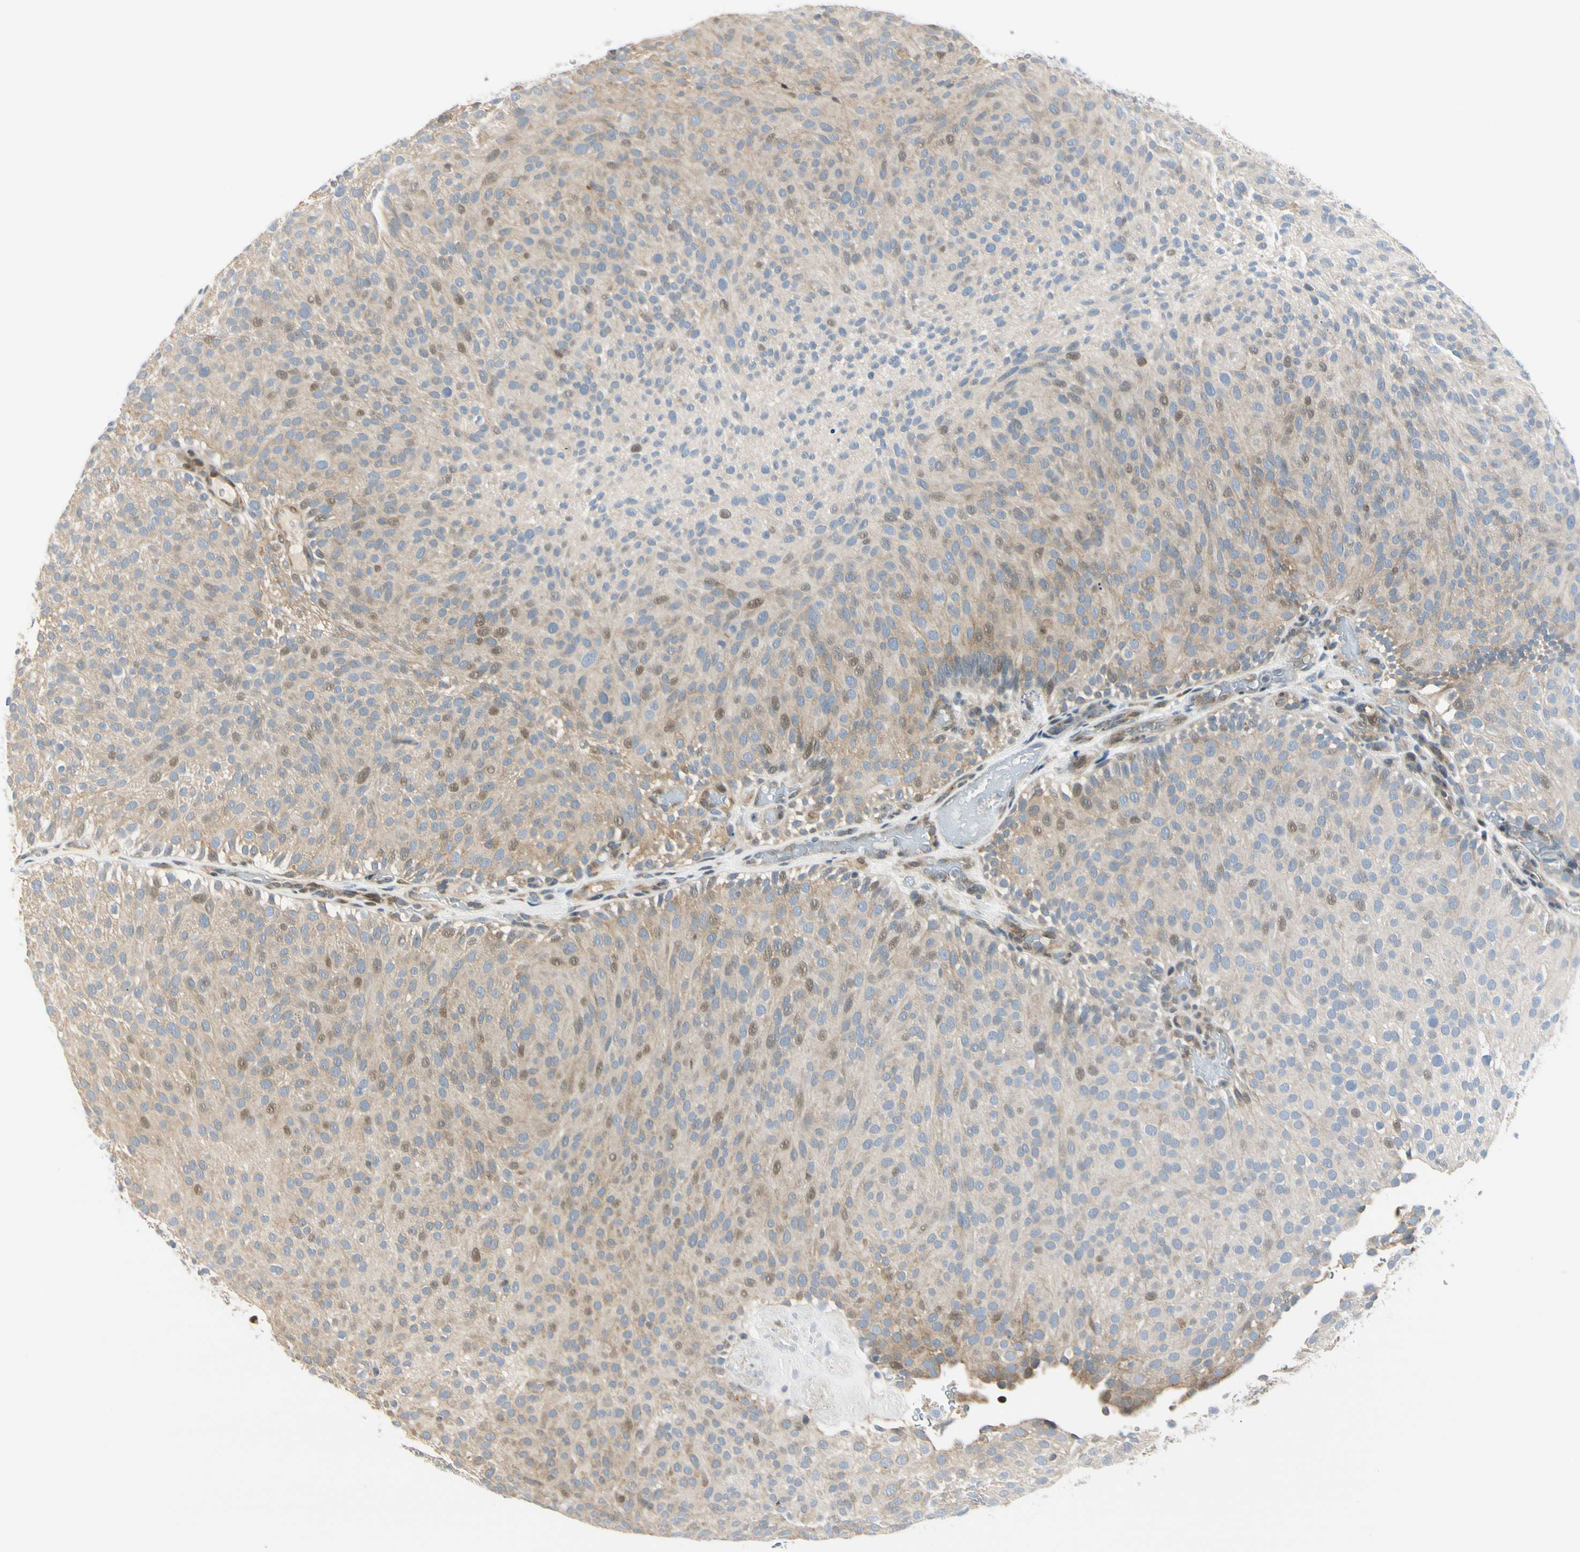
{"staining": {"intensity": "weak", "quantity": "25%-75%", "location": "cytoplasmic/membranous,nuclear"}, "tissue": "urothelial cancer", "cell_type": "Tumor cells", "image_type": "cancer", "snomed": [{"axis": "morphology", "description": "Urothelial carcinoma, Low grade"}, {"axis": "topography", "description": "Urinary bladder"}], "caption": "A photomicrograph of human urothelial cancer stained for a protein shows weak cytoplasmic/membranous and nuclear brown staining in tumor cells. (DAB IHC, brown staining for protein, blue staining for nuclei).", "gene": "NPDC1", "patient": {"sex": "male", "age": 78}}